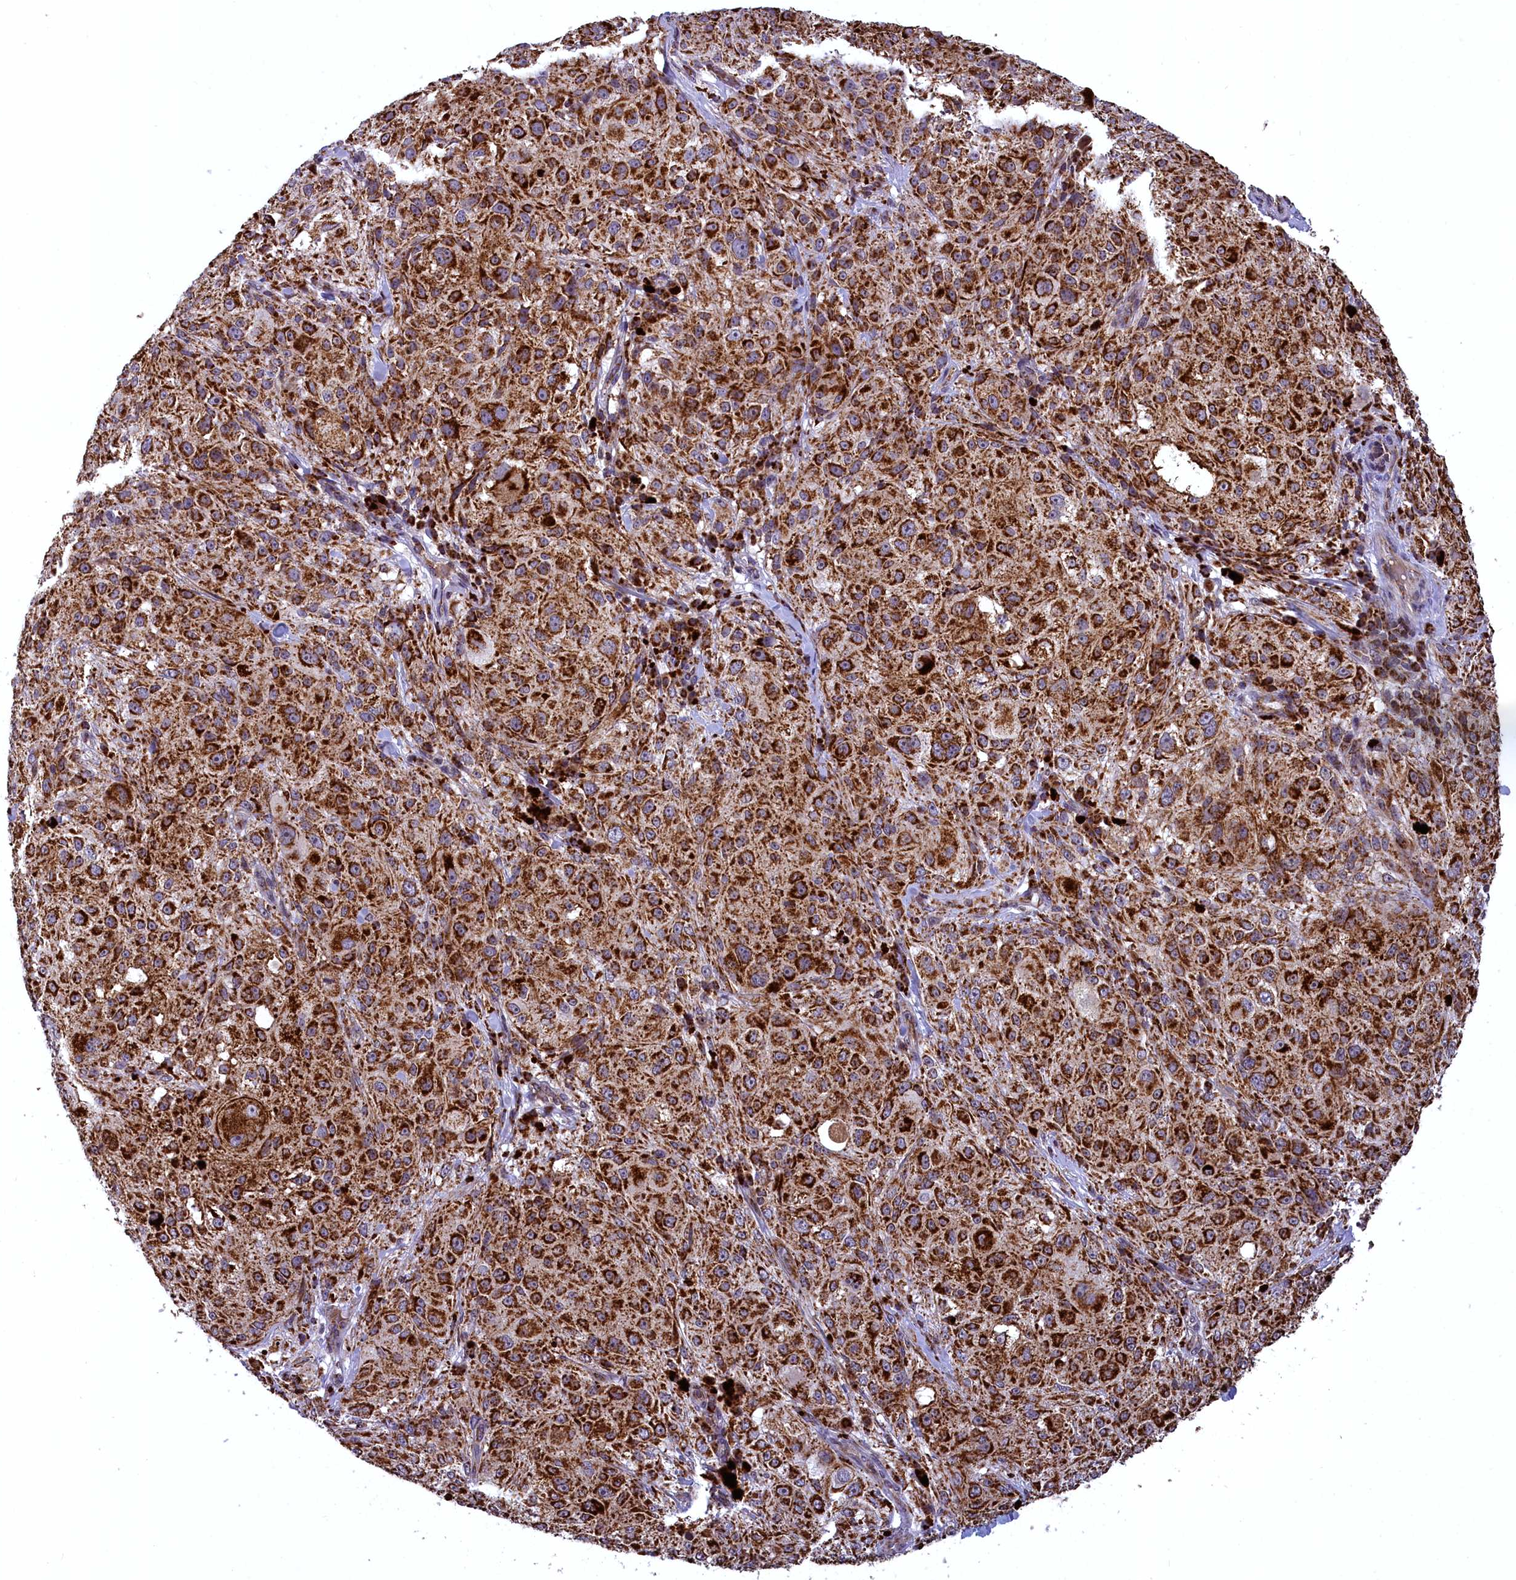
{"staining": {"intensity": "strong", "quantity": ">75%", "location": "cytoplasmic/membranous"}, "tissue": "melanoma", "cell_type": "Tumor cells", "image_type": "cancer", "snomed": [{"axis": "morphology", "description": "Necrosis, NOS"}, {"axis": "morphology", "description": "Malignant melanoma, NOS"}, {"axis": "topography", "description": "Skin"}], "caption": "About >75% of tumor cells in malignant melanoma show strong cytoplasmic/membranous protein staining as visualized by brown immunohistochemical staining.", "gene": "COX17", "patient": {"sex": "female", "age": 87}}